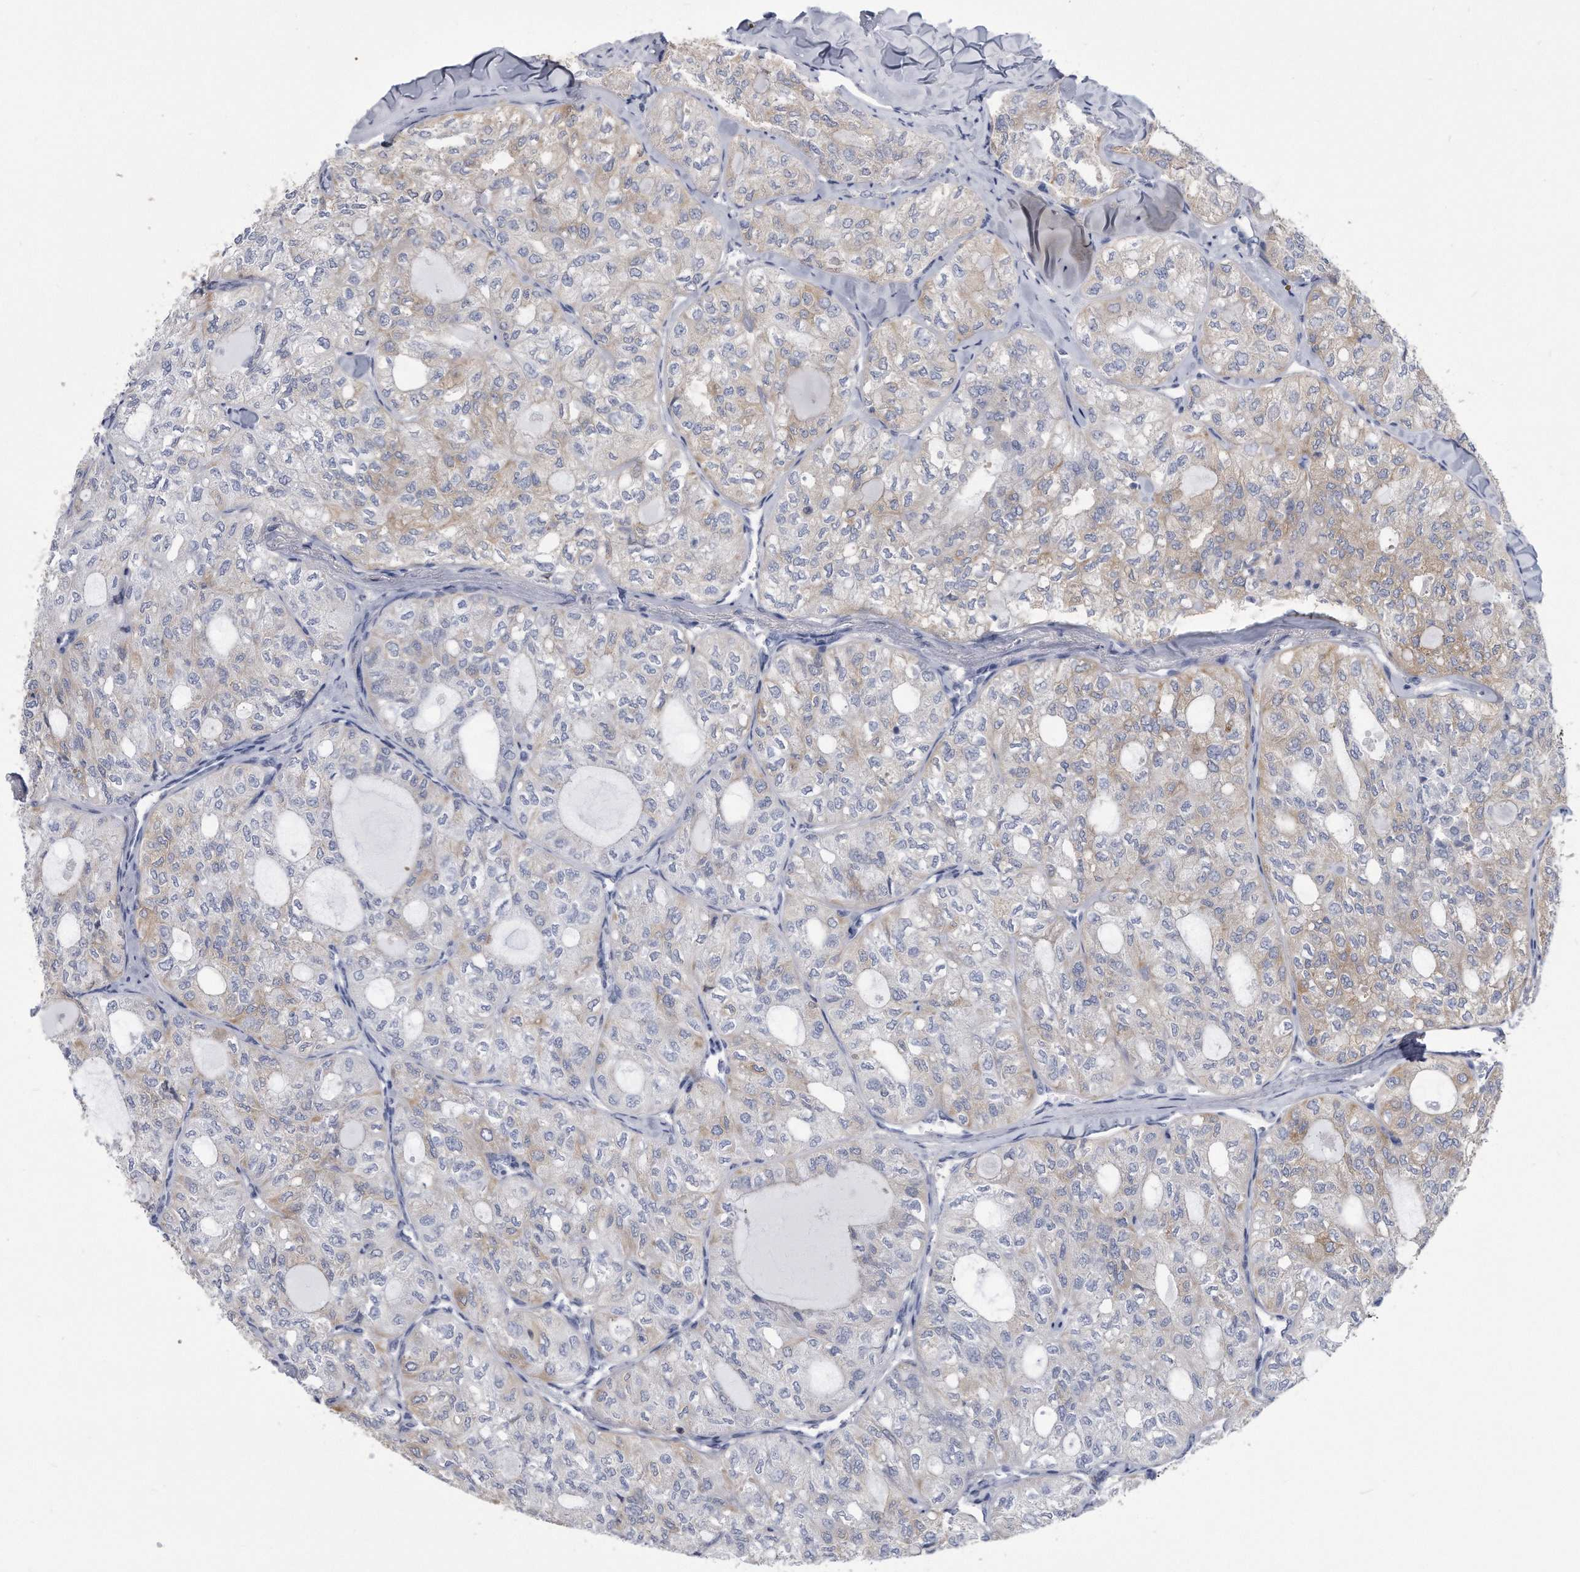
{"staining": {"intensity": "weak", "quantity": "25%-75%", "location": "cytoplasmic/membranous"}, "tissue": "thyroid cancer", "cell_type": "Tumor cells", "image_type": "cancer", "snomed": [{"axis": "morphology", "description": "Follicular adenoma carcinoma, NOS"}, {"axis": "topography", "description": "Thyroid gland"}], "caption": "Tumor cells reveal low levels of weak cytoplasmic/membranous staining in about 25%-75% of cells in human thyroid cancer. The staining was performed using DAB to visualize the protein expression in brown, while the nuclei were stained in blue with hematoxylin (Magnification: 20x).", "gene": "PYGB", "patient": {"sex": "male", "age": 75}}